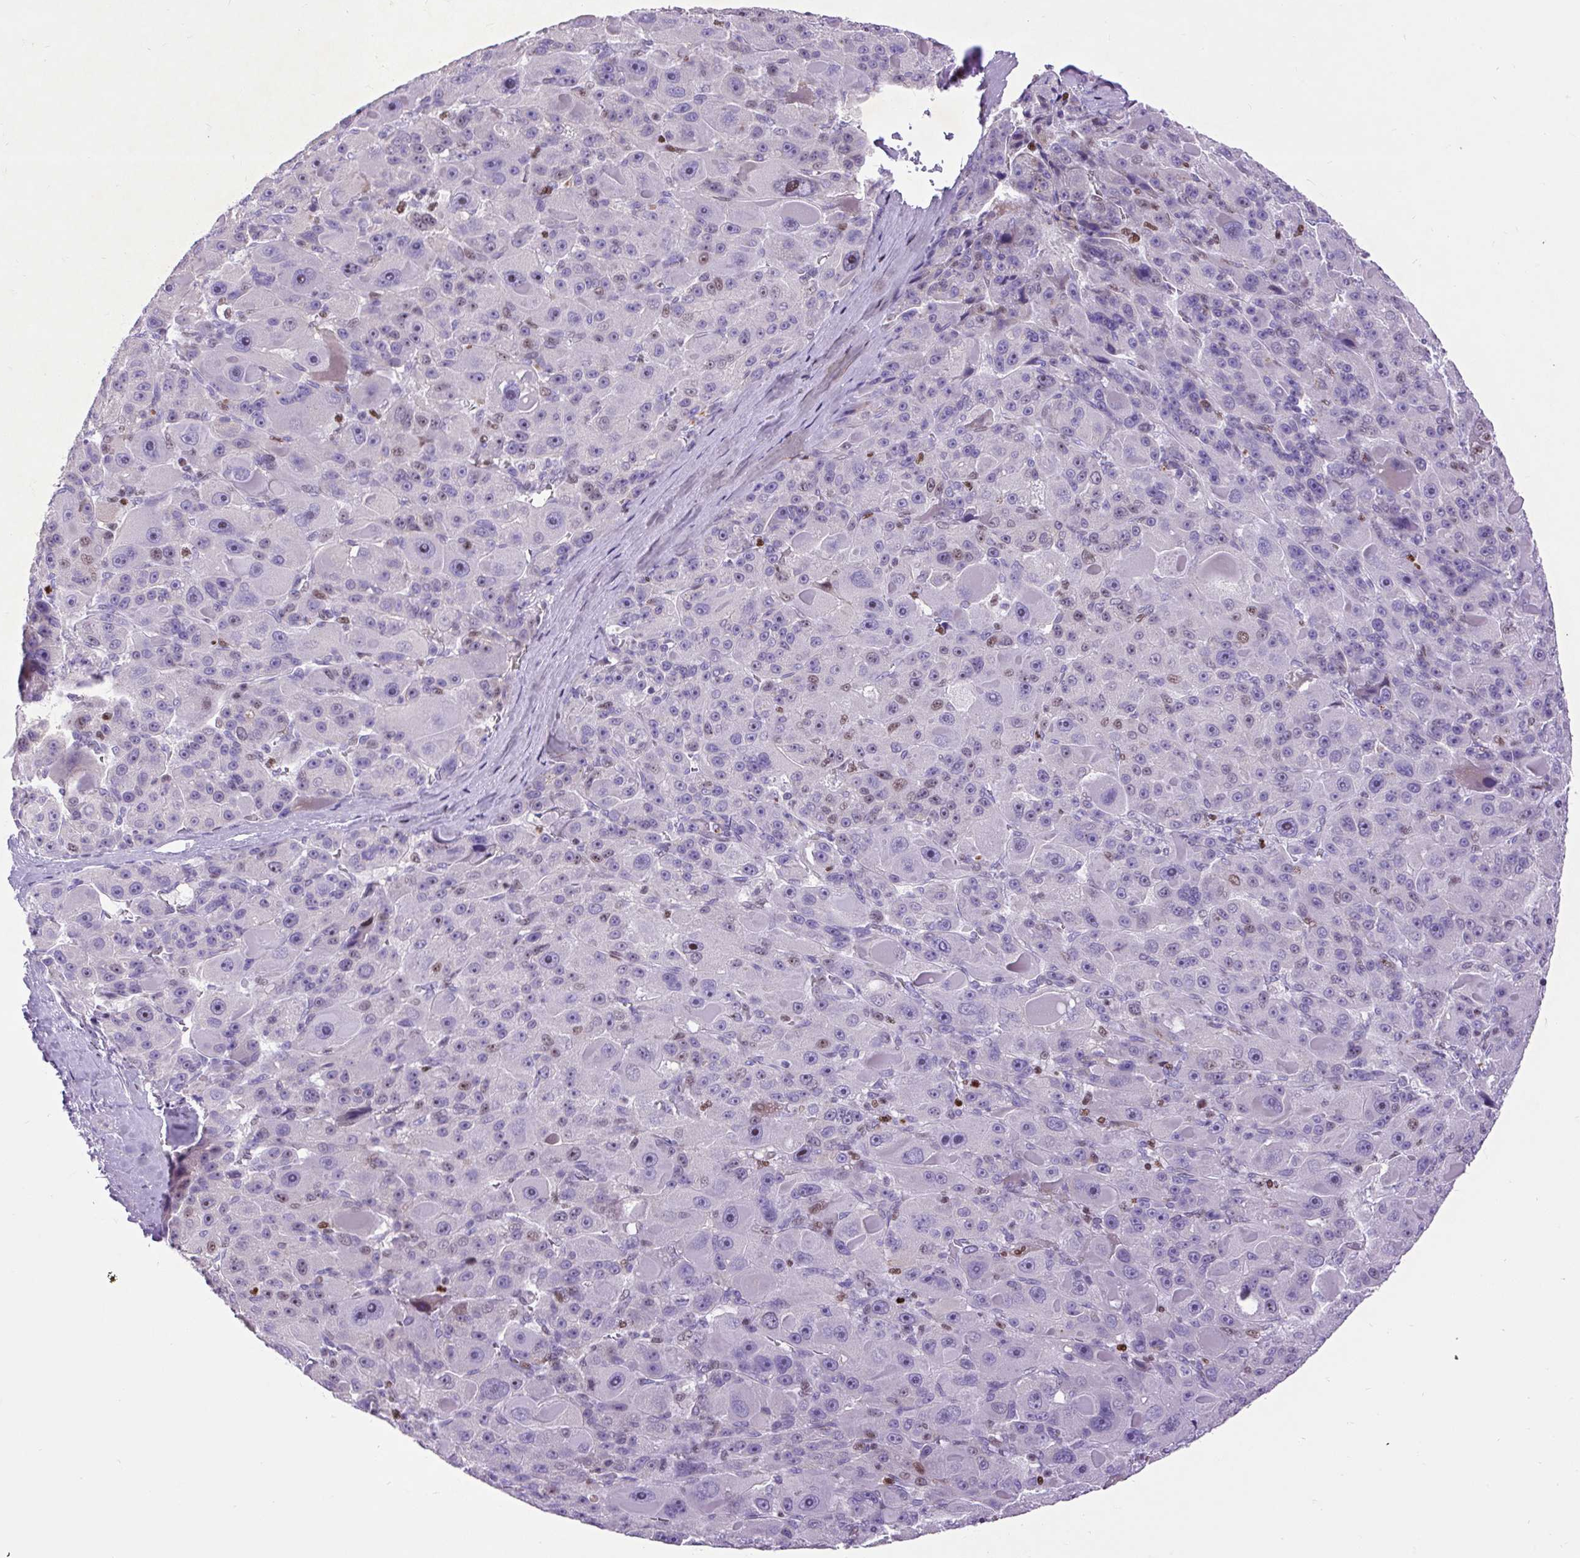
{"staining": {"intensity": "negative", "quantity": "none", "location": "none"}, "tissue": "liver cancer", "cell_type": "Tumor cells", "image_type": "cancer", "snomed": [{"axis": "morphology", "description": "Carcinoma, Hepatocellular, NOS"}, {"axis": "topography", "description": "Liver"}], "caption": "DAB immunohistochemical staining of human hepatocellular carcinoma (liver) demonstrates no significant positivity in tumor cells.", "gene": "SPC24", "patient": {"sex": "male", "age": 76}}